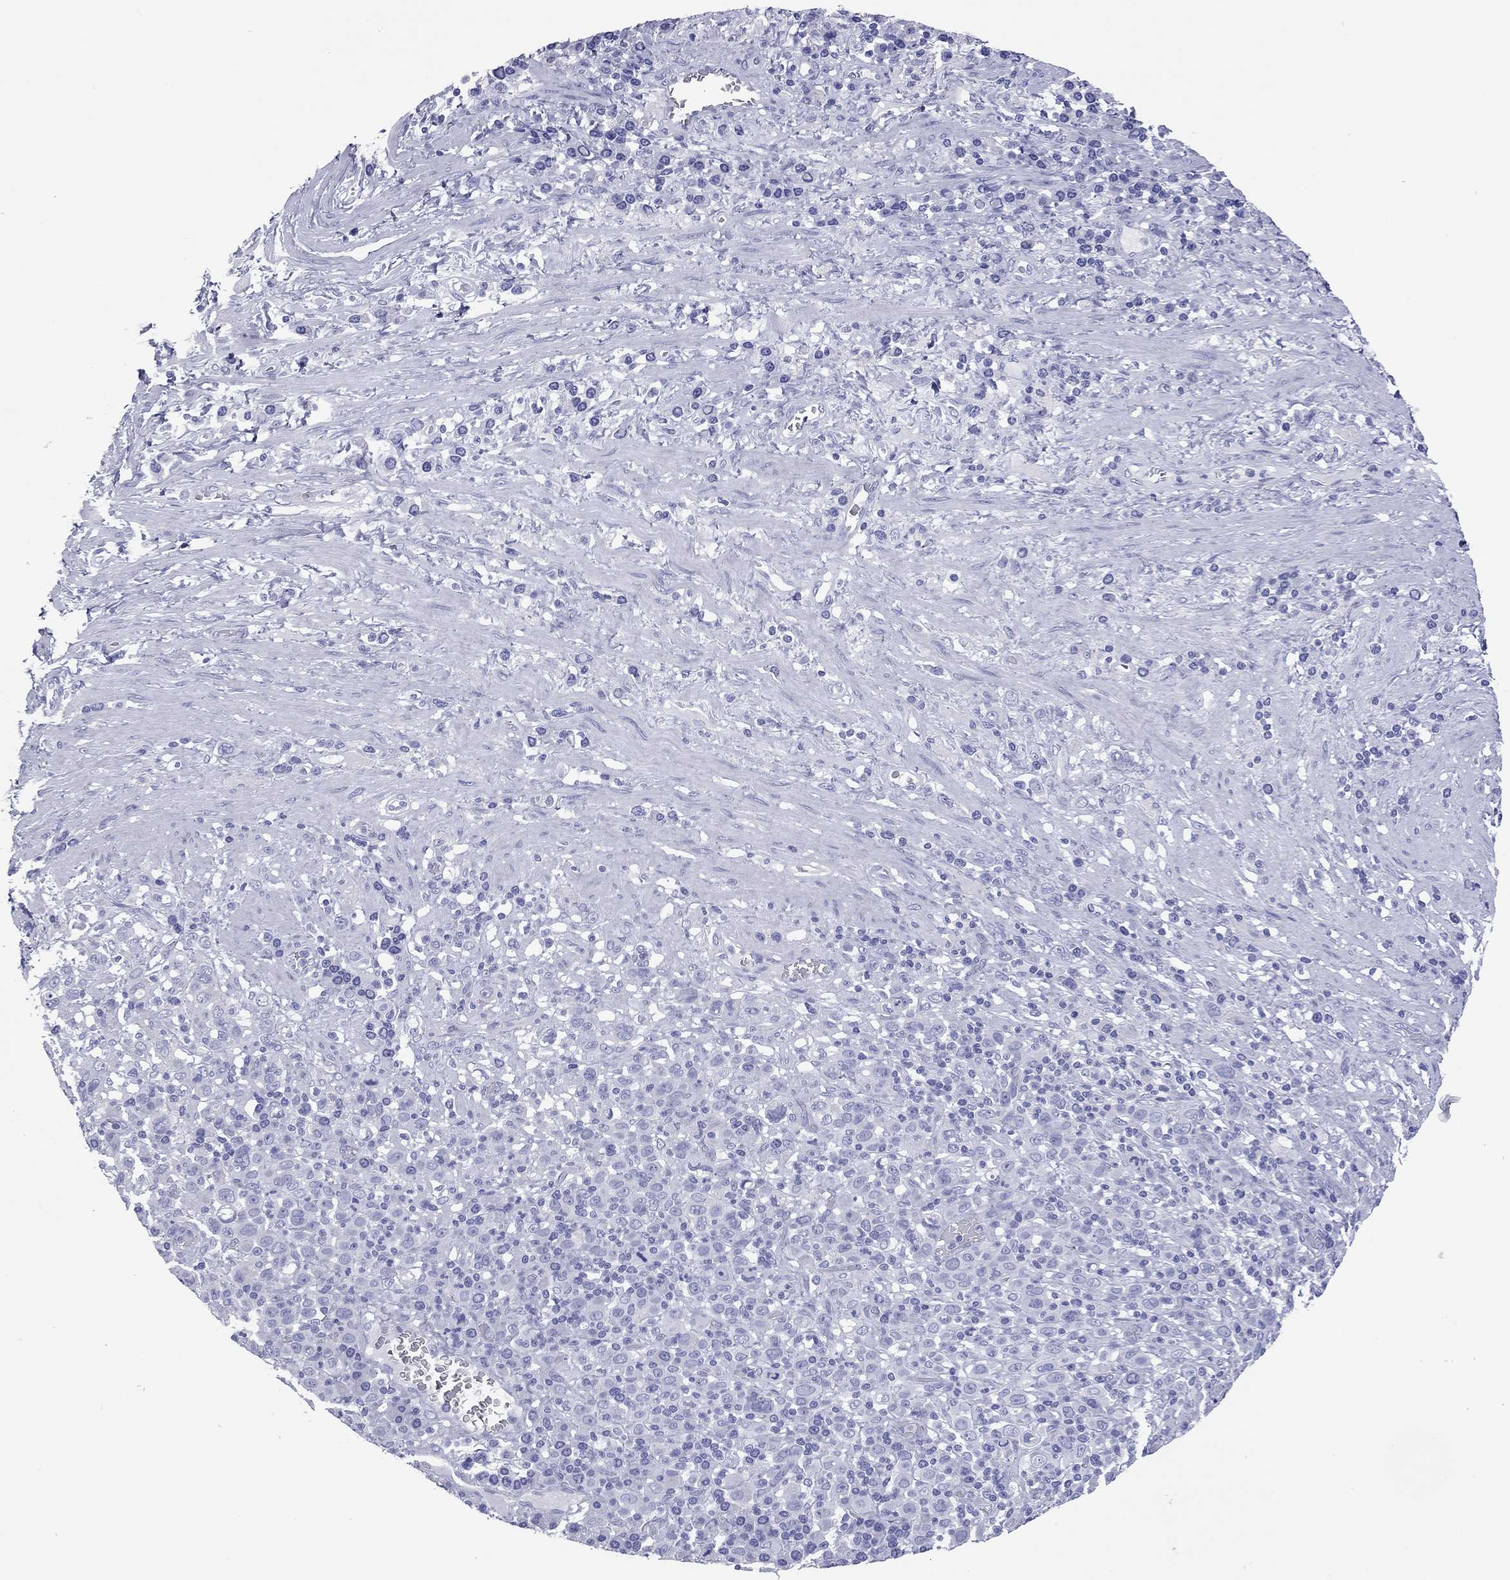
{"staining": {"intensity": "negative", "quantity": "none", "location": "none"}, "tissue": "stomach cancer", "cell_type": "Tumor cells", "image_type": "cancer", "snomed": [{"axis": "morphology", "description": "Adenocarcinoma, NOS"}, {"axis": "topography", "description": "Stomach, upper"}], "caption": "Immunohistochemistry micrograph of human adenocarcinoma (stomach) stained for a protein (brown), which displays no expression in tumor cells. (DAB IHC, high magnification).", "gene": "VSIG10", "patient": {"sex": "male", "age": 75}}